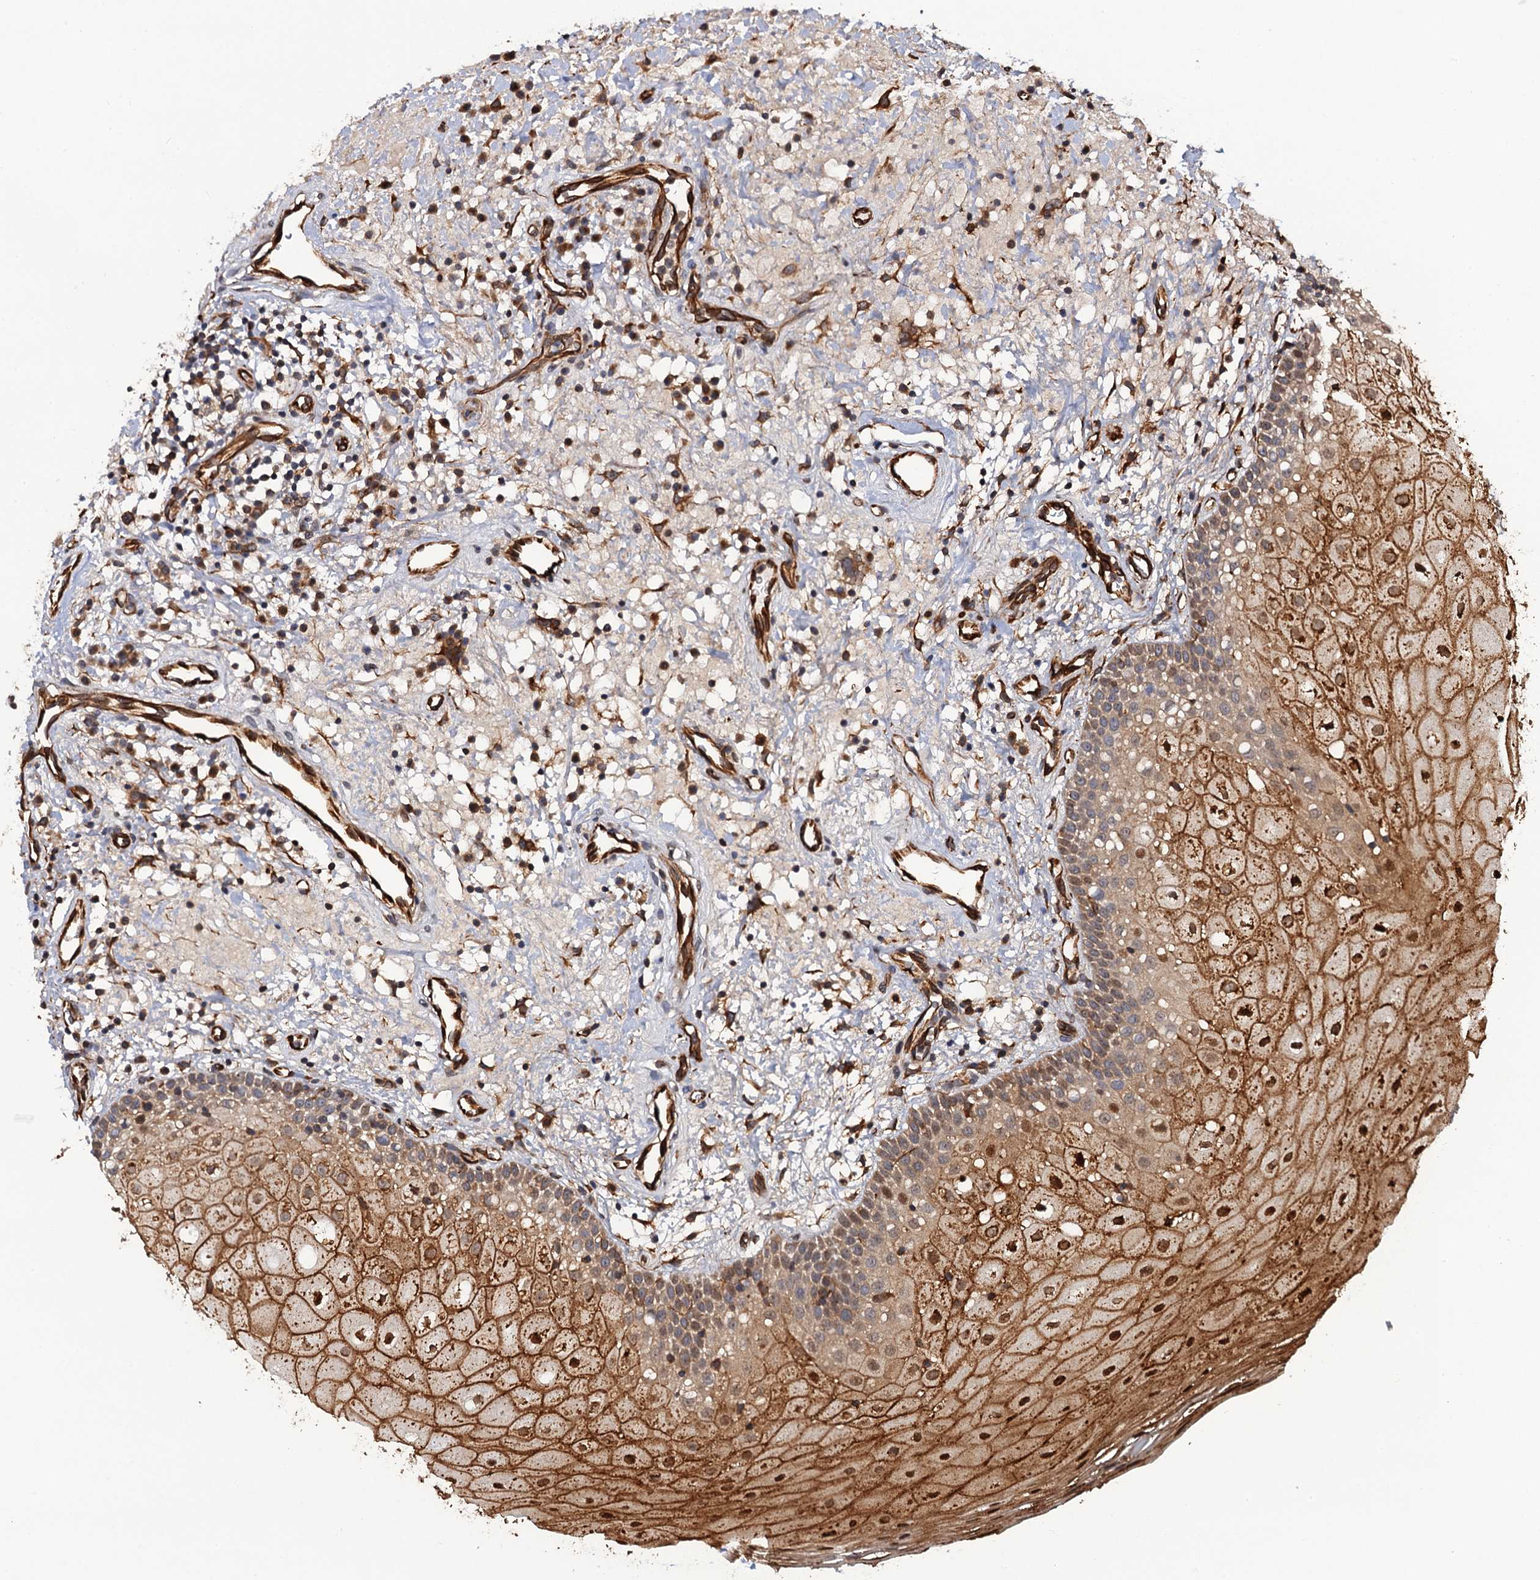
{"staining": {"intensity": "strong", "quantity": ">75%", "location": "cytoplasmic/membranous,nuclear"}, "tissue": "oral mucosa", "cell_type": "Squamous epithelial cells", "image_type": "normal", "snomed": [{"axis": "morphology", "description": "Normal tissue, NOS"}, {"axis": "topography", "description": "Oral tissue"}], "caption": "An immunohistochemistry (IHC) micrograph of unremarkable tissue is shown. Protein staining in brown labels strong cytoplasmic/membranous,nuclear positivity in oral mucosa within squamous epithelial cells.", "gene": "FSIP1", "patient": {"sex": "male", "age": 74}}